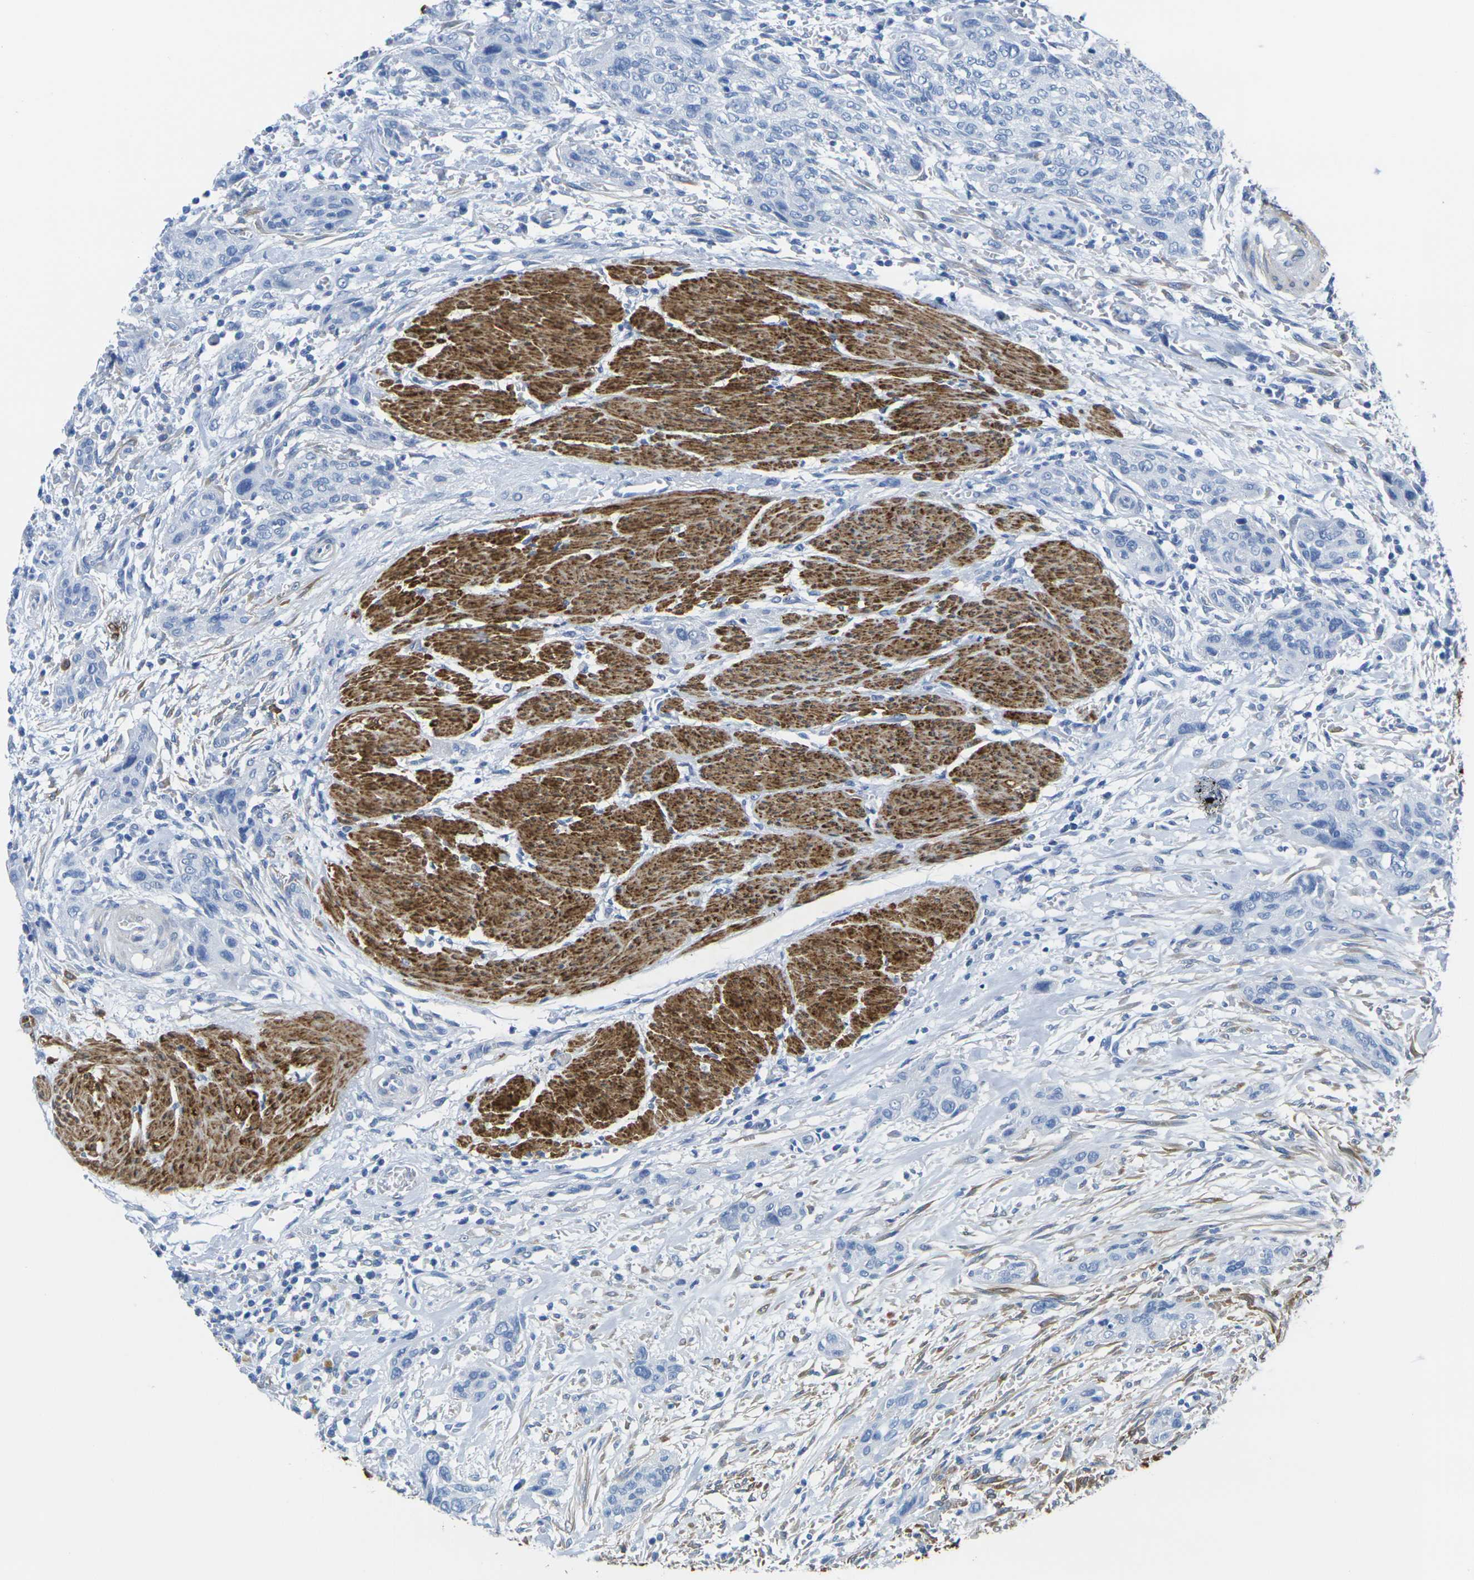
{"staining": {"intensity": "negative", "quantity": "none", "location": "none"}, "tissue": "urothelial cancer", "cell_type": "Tumor cells", "image_type": "cancer", "snomed": [{"axis": "morphology", "description": "Urothelial carcinoma, High grade"}, {"axis": "topography", "description": "Urinary bladder"}], "caption": "The micrograph displays no significant staining in tumor cells of urothelial cancer.", "gene": "CNN1", "patient": {"sex": "male", "age": 35}}